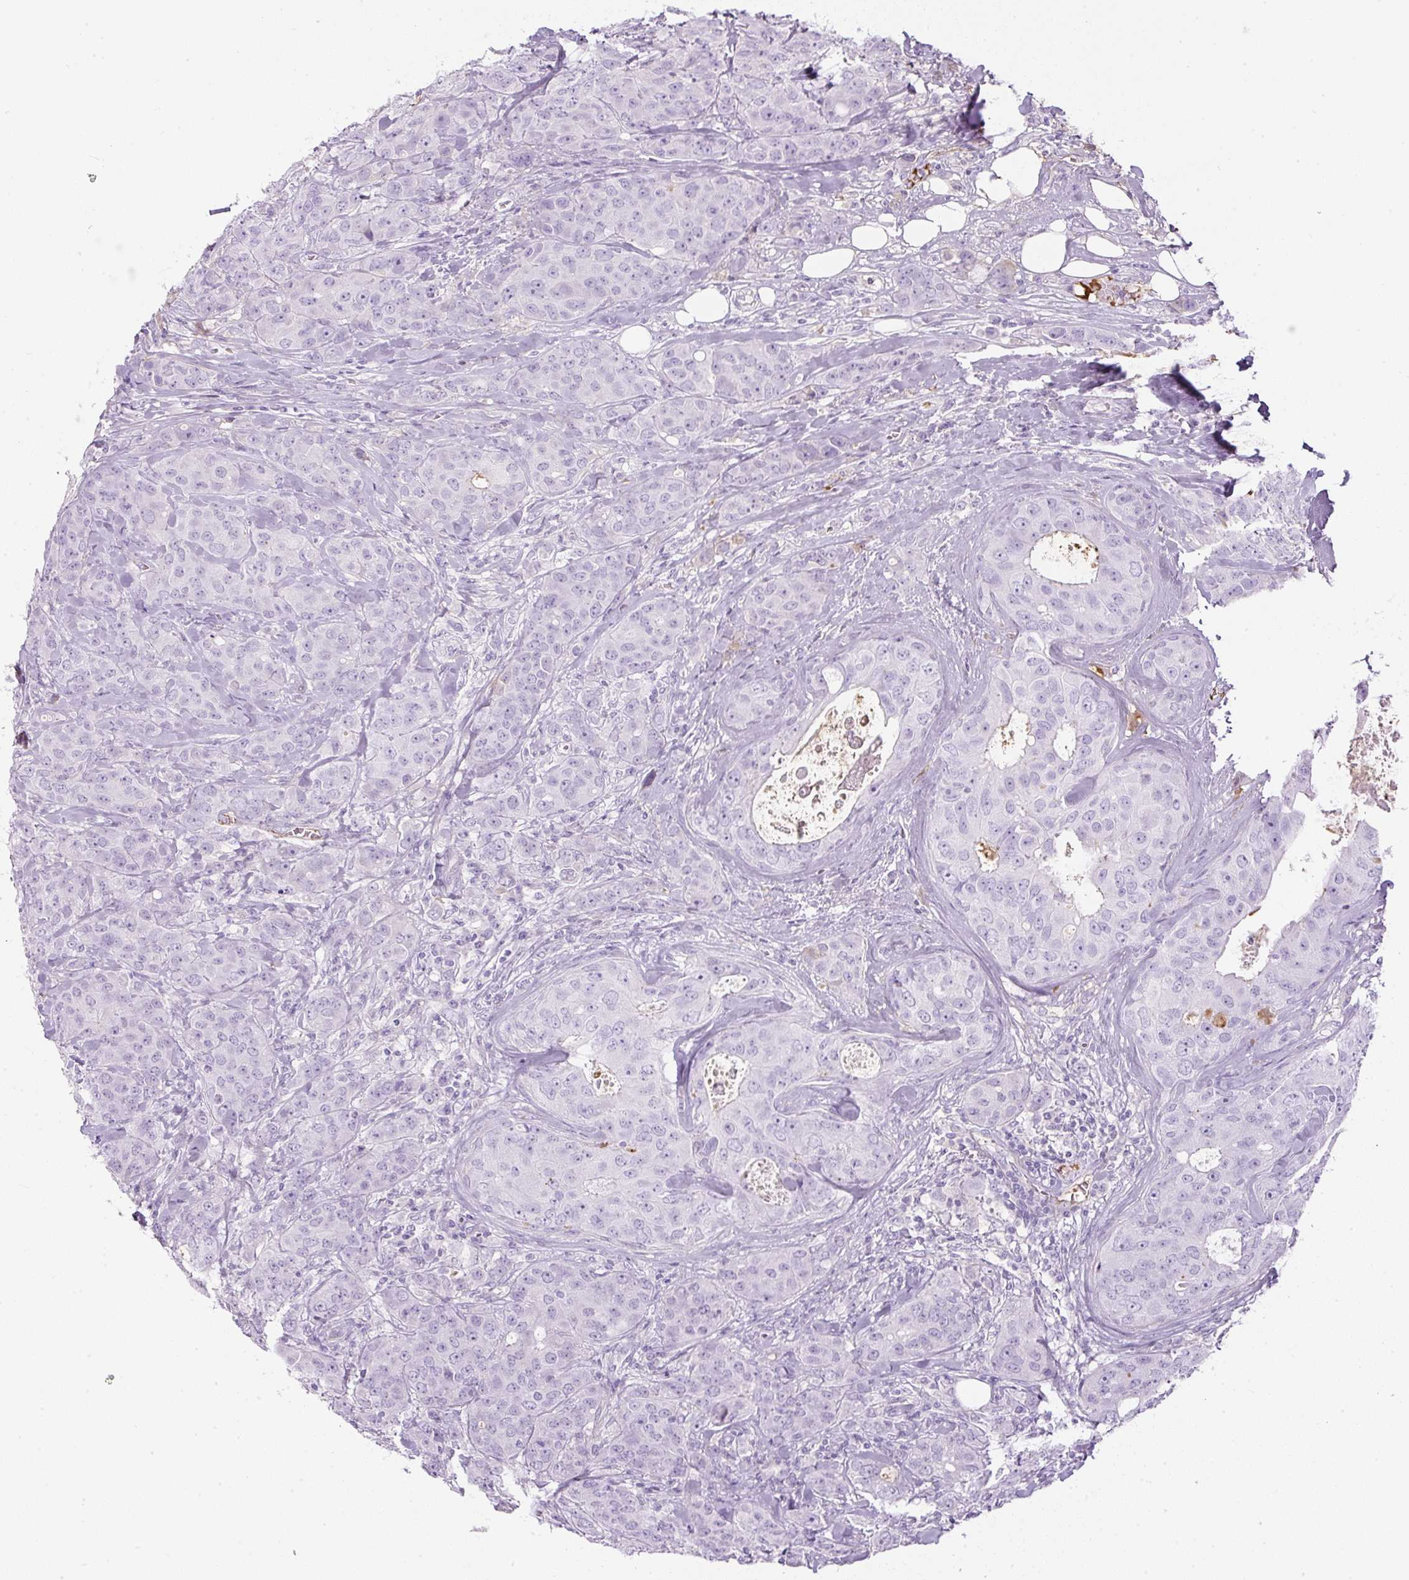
{"staining": {"intensity": "negative", "quantity": "none", "location": "none"}, "tissue": "breast cancer", "cell_type": "Tumor cells", "image_type": "cancer", "snomed": [{"axis": "morphology", "description": "Duct carcinoma"}, {"axis": "topography", "description": "Breast"}], "caption": "Micrograph shows no significant protein expression in tumor cells of breast cancer (intraductal carcinoma). (DAB immunohistochemistry, high magnification).", "gene": "APOA1", "patient": {"sex": "female", "age": 43}}